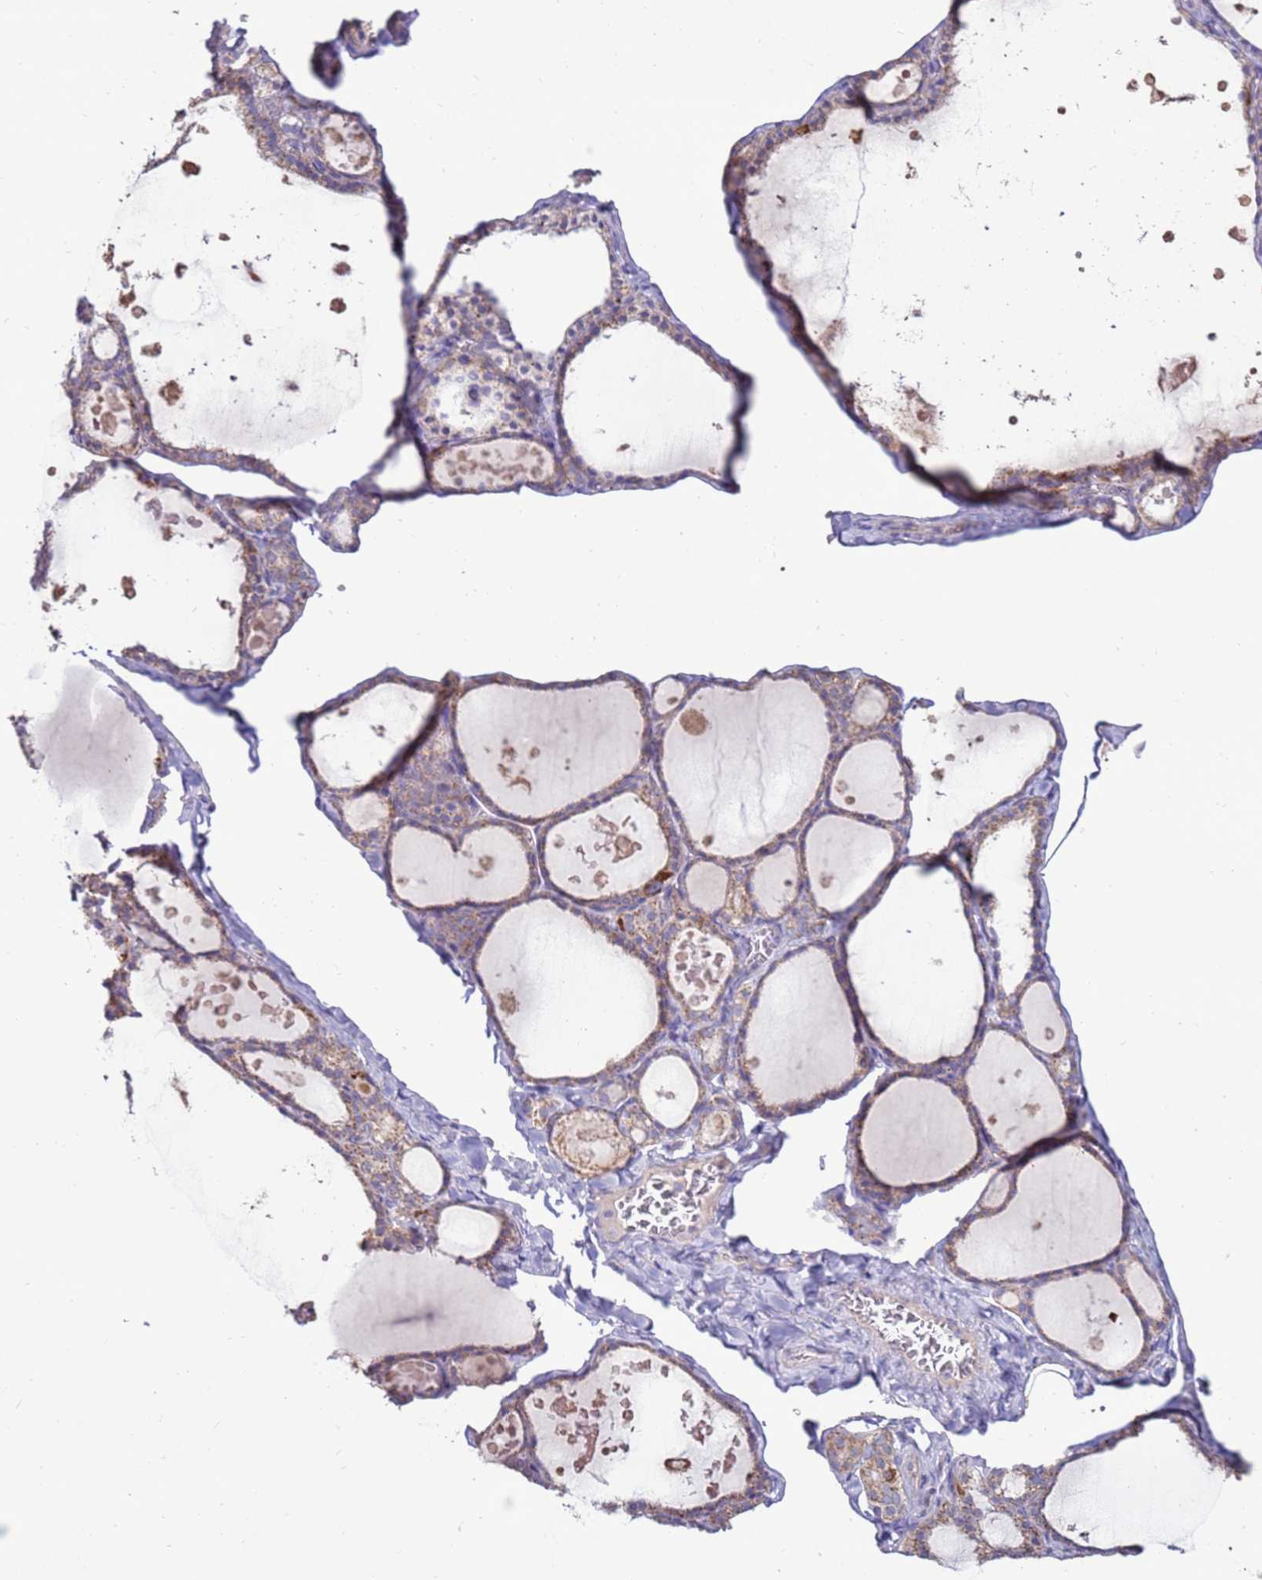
{"staining": {"intensity": "weak", "quantity": "25%-75%", "location": "cytoplasmic/membranous"}, "tissue": "thyroid gland", "cell_type": "Glandular cells", "image_type": "normal", "snomed": [{"axis": "morphology", "description": "Normal tissue, NOS"}, {"axis": "topography", "description": "Thyroid gland"}], "caption": "A high-resolution photomicrograph shows IHC staining of benign thyroid gland, which demonstrates weak cytoplasmic/membranous staining in approximately 25%-75% of glandular cells.", "gene": "TRAPPC4", "patient": {"sex": "male", "age": 56}}